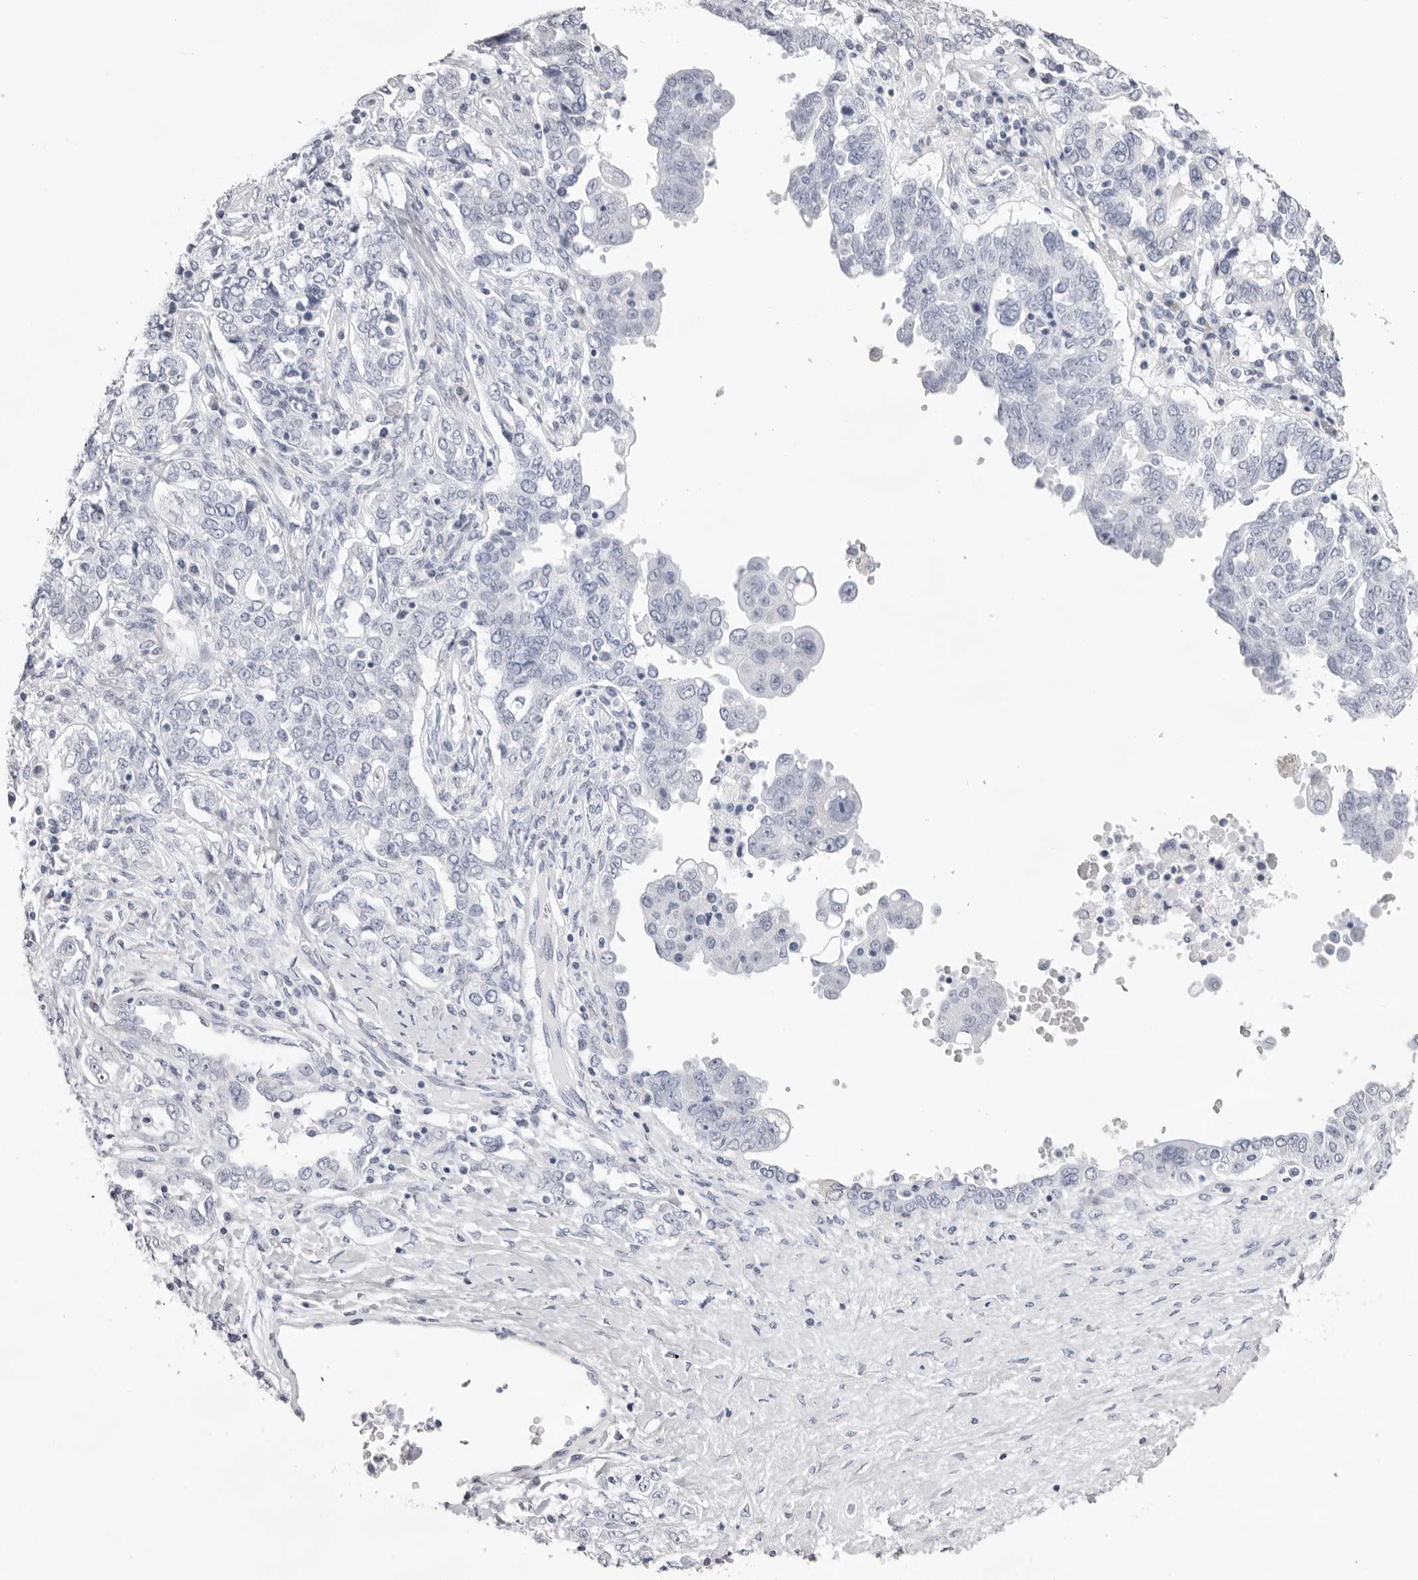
{"staining": {"intensity": "negative", "quantity": "none", "location": "none"}, "tissue": "ovarian cancer", "cell_type": "Tumor cells", "image_type": "cancer", "snomed": [{"axis": "morphology", "description": "Carcinoma, endometroid"}, {"axis": "topography", "description": "Ovary"}], "caption": "Histopathology image shows no significant protein positivity in tumor cells of endometroid carcinoma (ovarian).", "gene": "SMIM2", "patient": {"sex": "female", "age": 62}}